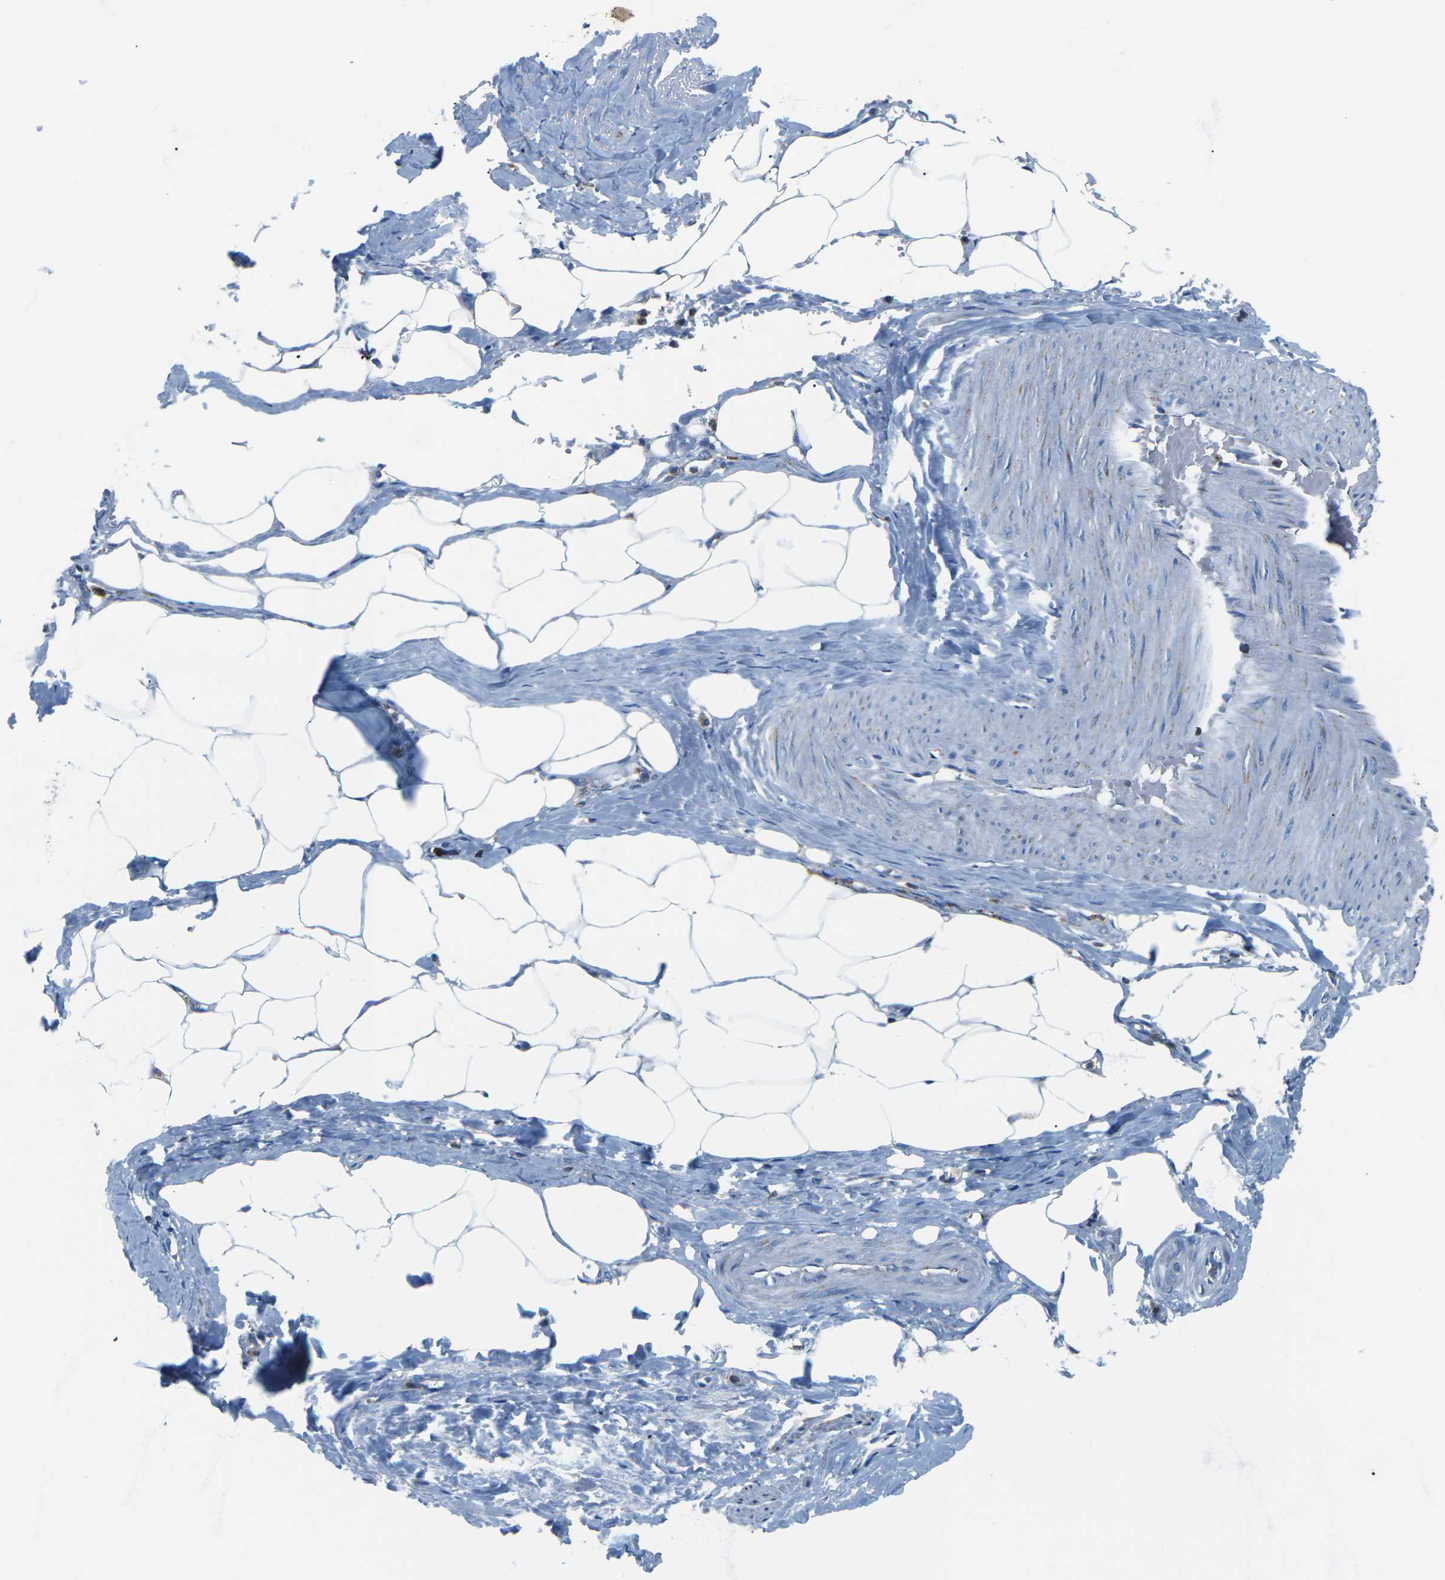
{"staining": {"intensity": "weak", "quantity": "25%-75%", "location": "cytoplasmic/membranous"}, "tissue": "adipose tissue", "cell_type": "Adipocytes", "image_type": "normal", "snomed": [{"axis": "morphology", "description": "Normal tissue, NOS"}, {"axis": "topography", "description": "Soft tissue"}, {"axis": "topography", "description": "Vascular tissue"}], "caption": "Immunohistochemical staining of unremarkable adipose tissue reveals low levels of weak cytoplasmic/membranous expression in approximately 25%-75% of adipocytes. The staining is performed using DAB brown chromogen to label protein expression. The nuclei are counter-stained blue using hematoxylin.", "gene": "COX6C", "patient": {"sex": "female", "age": 35}}